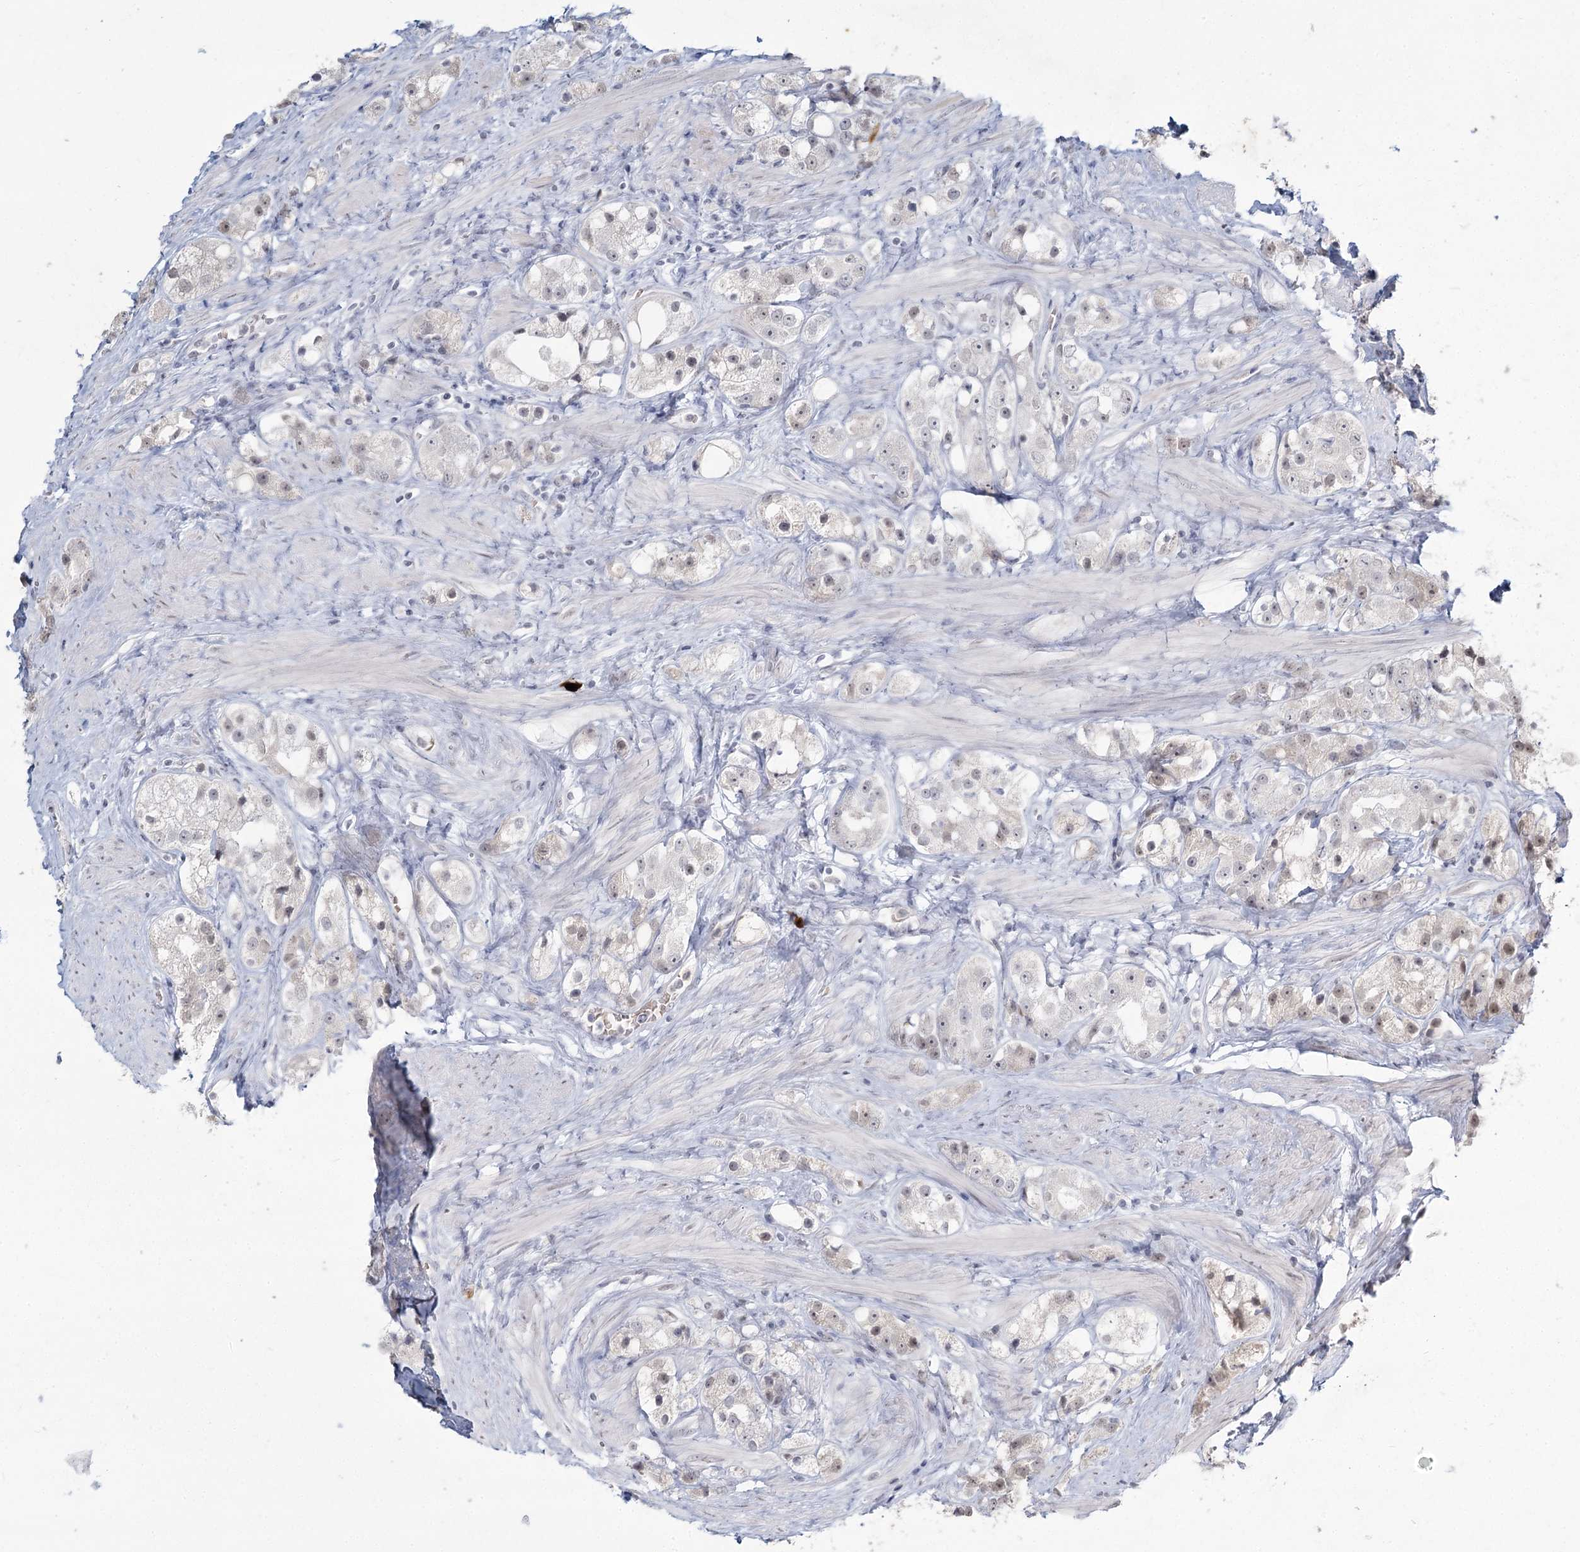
{"staining": {"intensity": "weak", "quantity": "<25%", "location": "nuclear"}, "tissue": "prostate cancer", "cell_type": "Tumor cells", "image_type": "cancer", "snomed": [{"axis": "morphology", "description": "Adenocarcinoma, NOS"}, {"axis": "topography", "description": "Prostate"}], "caption": "Immunohistochemistry (IHC) photomicrograph of neoplastic tissue: human prostate cancer (adenocarcinoma) stained with DAB (3,3'-diaminobenzidine) shows no significant protein expression in tumor cells.", "gene": "LY6G5C", "patient": {"sex": "male", "age": 79}}